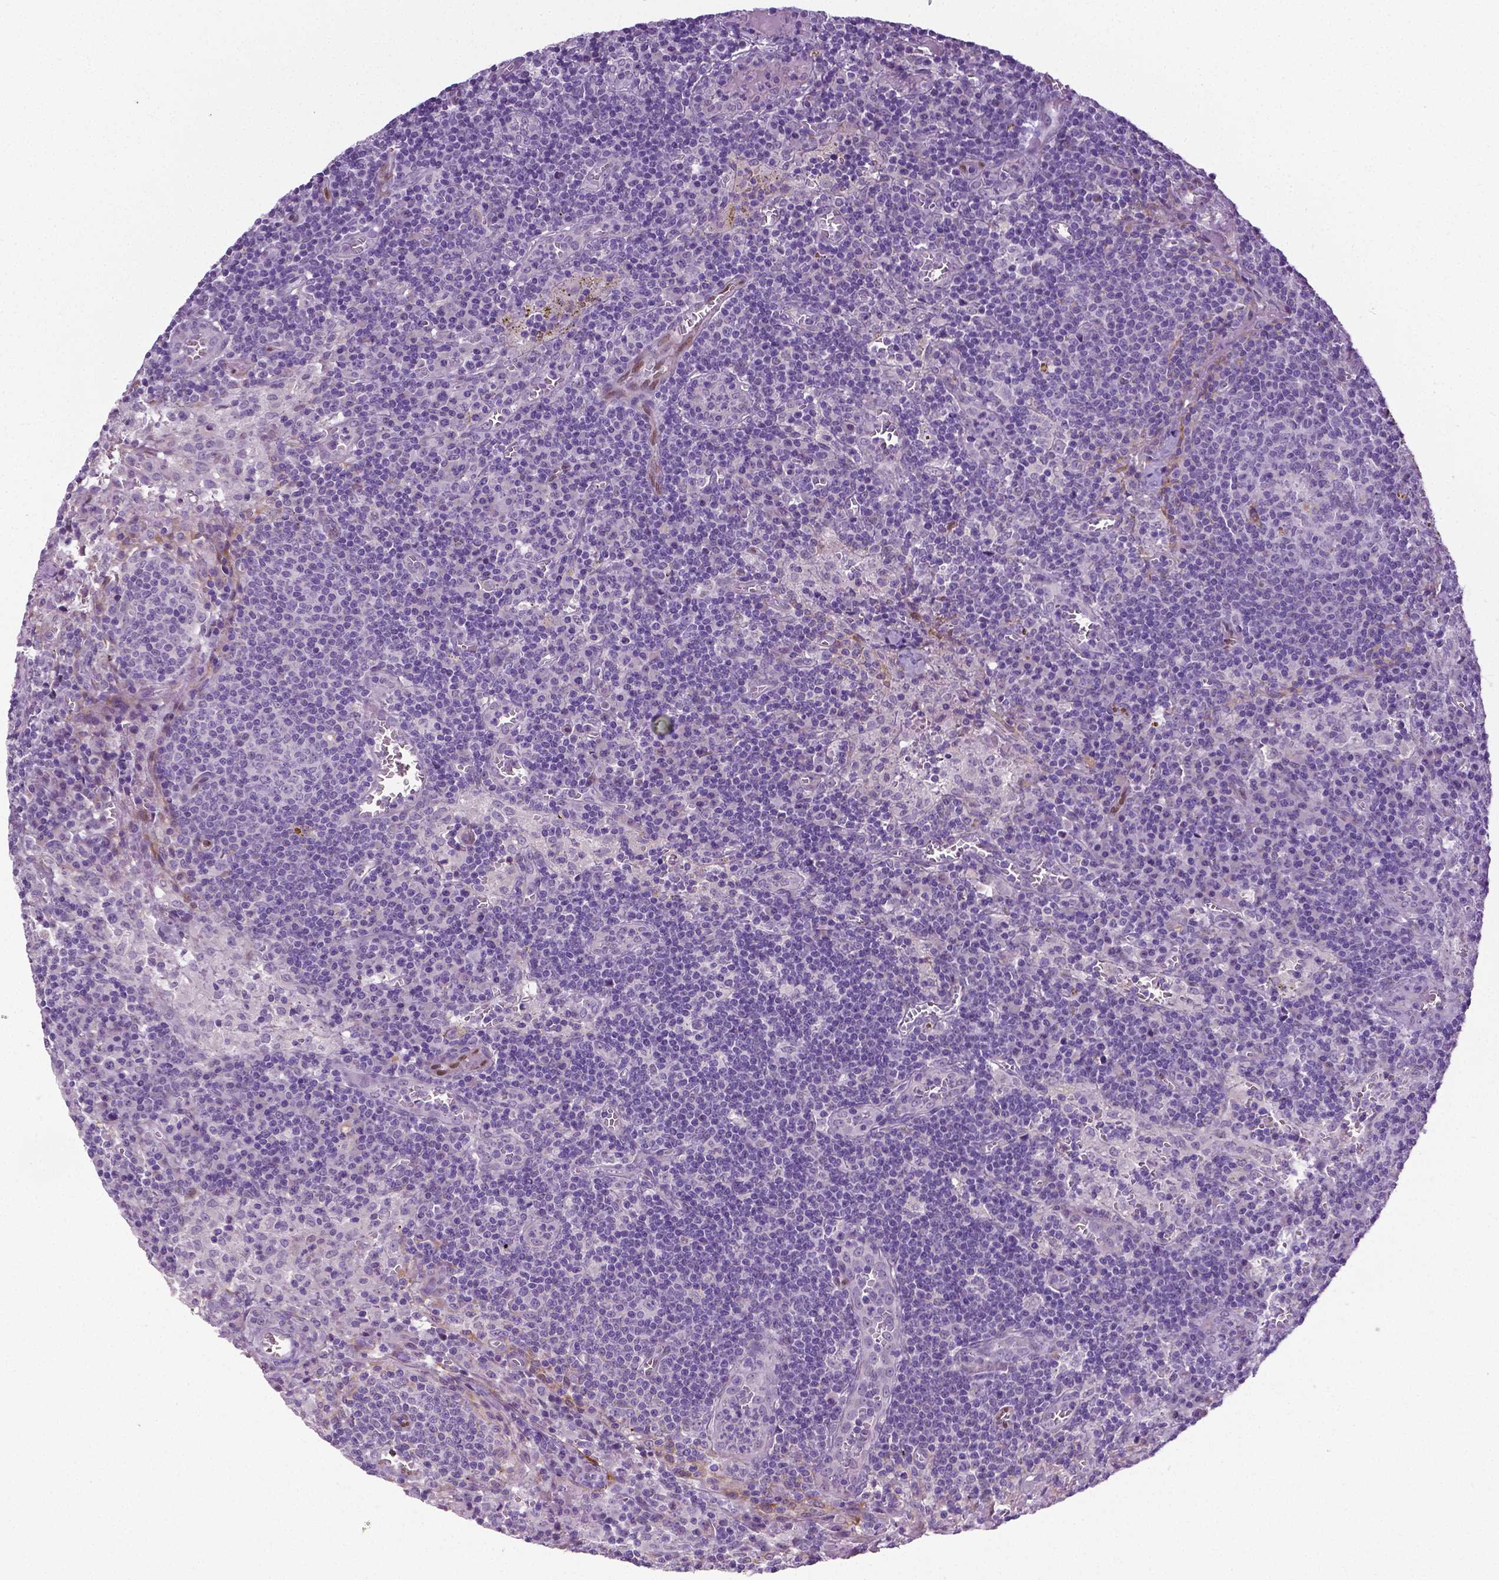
{"staining": {"intensity": "negative", "quantity": "none", "location": "none"}, "tissue": "lymph node", "cell_type": "Germinal center cells", "image_type": "normal", "snomed": [{"axis": "morphology", "description": "Normal tissue, NOS"}, {"axis": "topography", "description": "Lymph node"}], "caption": "Protein analysis of normal lymph node shows no significant expression in germinal center cells.", "gene": "PTGER3", "patient": {"sex": "male", "age": 62}}